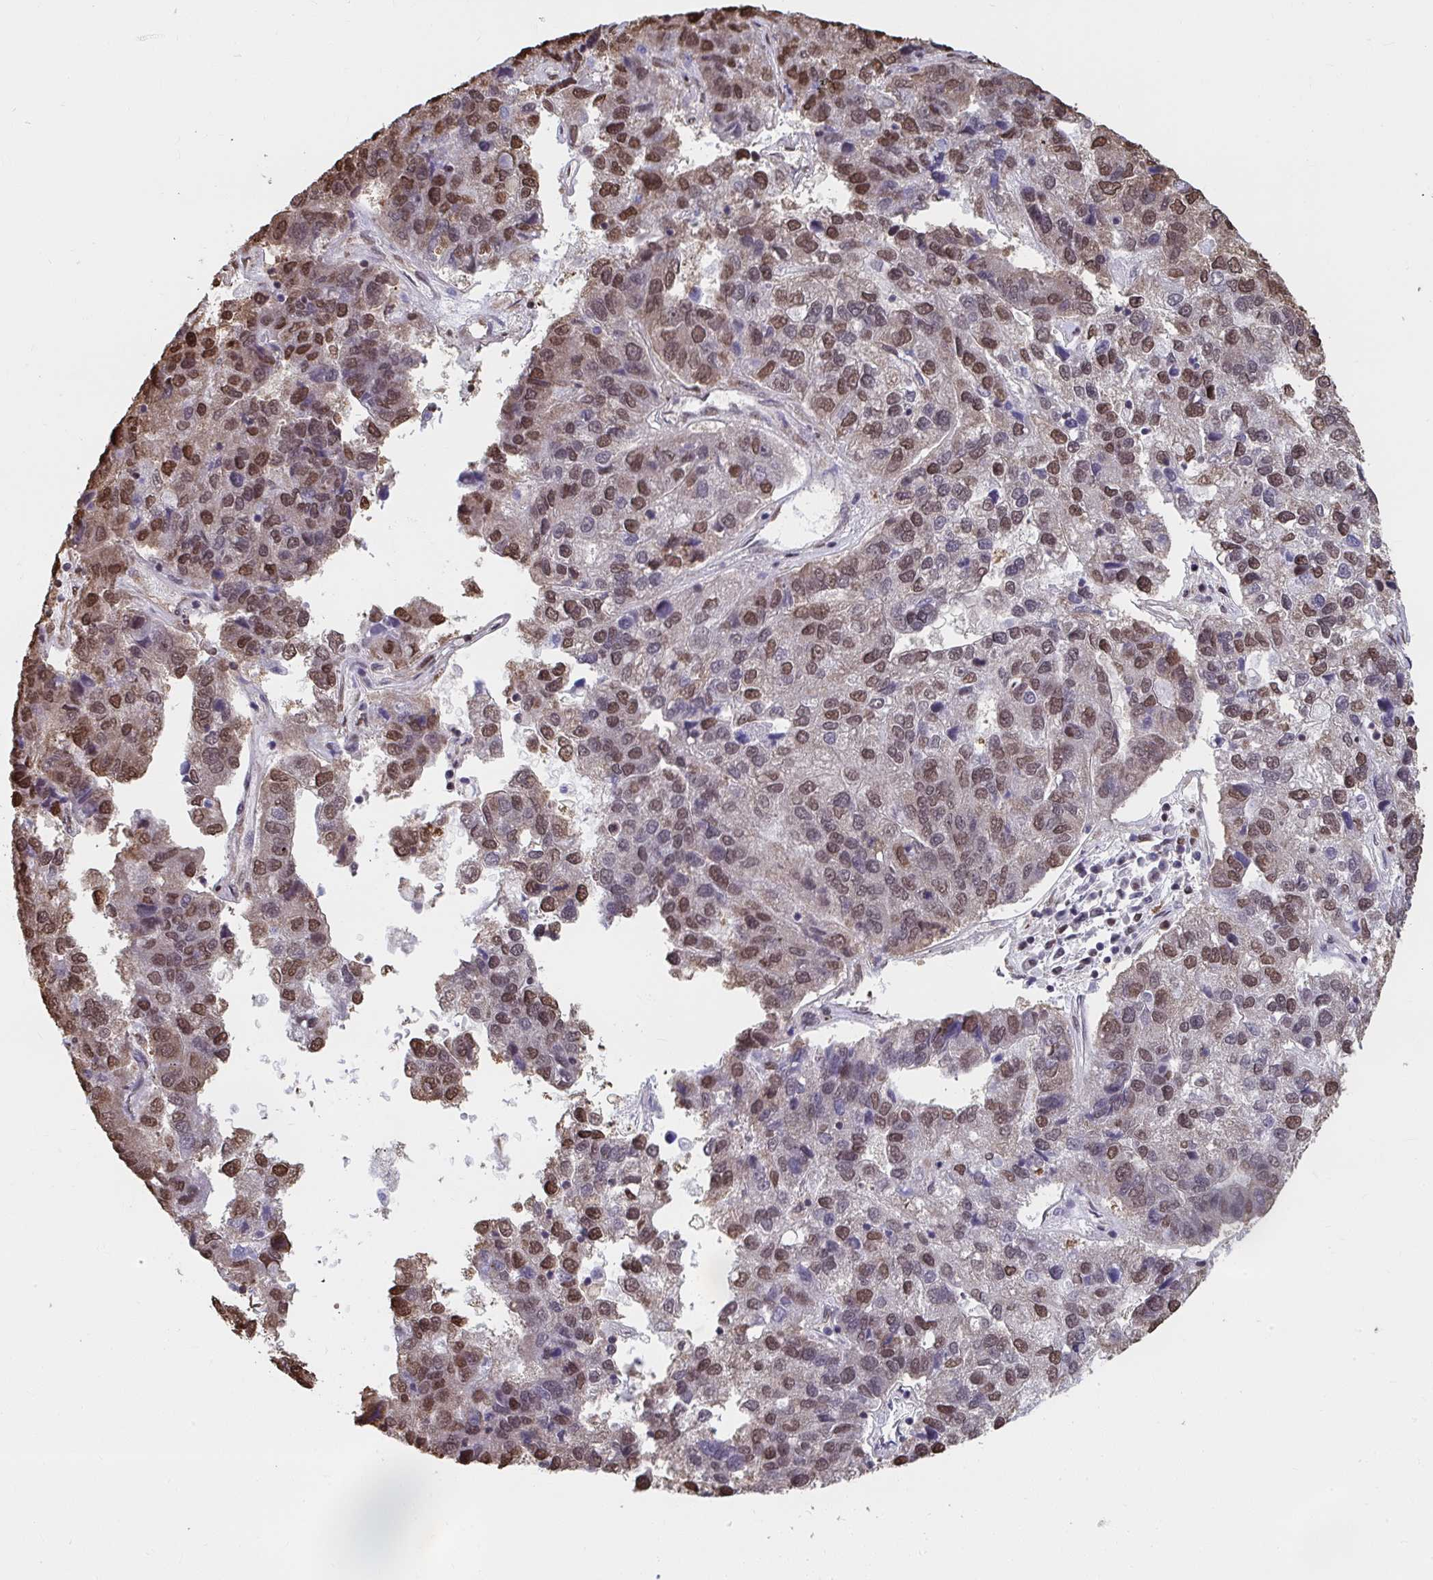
{"staining": {"intensity": "moderate", "quantity": ">75%", "location": "nuclear"}, "tissue": "pancreatic cancer", "cell_type": "Tumor cells", "image_type": "cancer", "snomed": [{"axis": "morphology", "description": "Adenocarcinoma, NOS"}, {"axis": "topography", "description": "Pancreas"}], "caption": "Immunohistochemical staining of human pancreatic cancer (adenocarcinoma) shows medium levels of moderate nuclear expression in approximately >75% of tumor cells. The staining was performed using DAB (3,3'-diaminobenzidine), with brown indicating positive protein expression. Nuclei are stained blue with hematoxylin.", "gene": "SYNCRIP", "patient": {"sex": "female", "age": 61}}